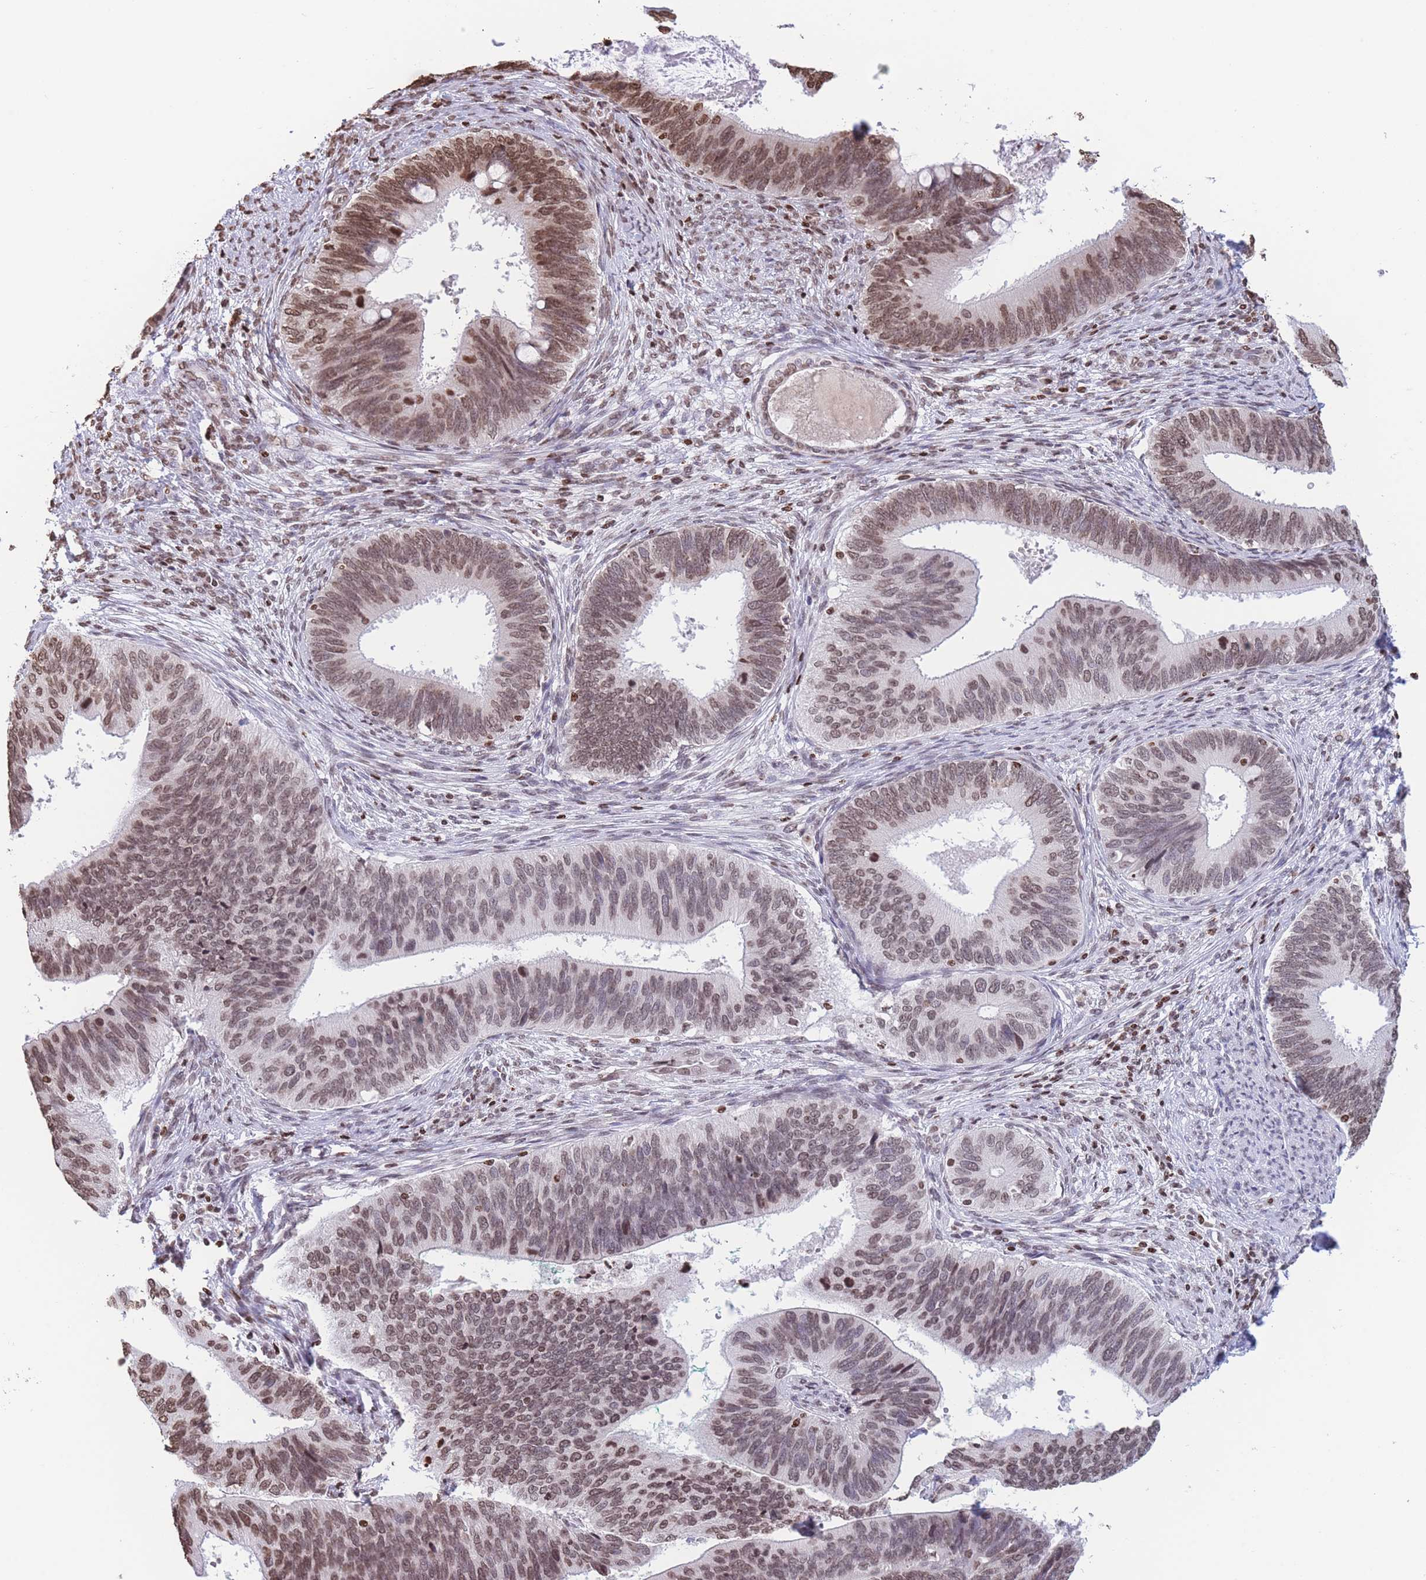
{"staining": {"intensity": "moderate", "quantity": ">75%", "location": "nuclear"}, "tissue": "cervical cancer", "cell_type": "Tumor cells", "image_type": "cancer", "snomed": [{"axis": "morphology", "description": "Adenocarcinoma, NOS"}, {"axis": "topography", "description": "Cervix"}], "caption": "Immunohistochemistry (IHC) of cervical cancer reveals medium levels of moderate nuclear staining in approximately >75% of tumor cells.", "gene": "H2BC11", "patient": {"sex": "female", "age": 42}}